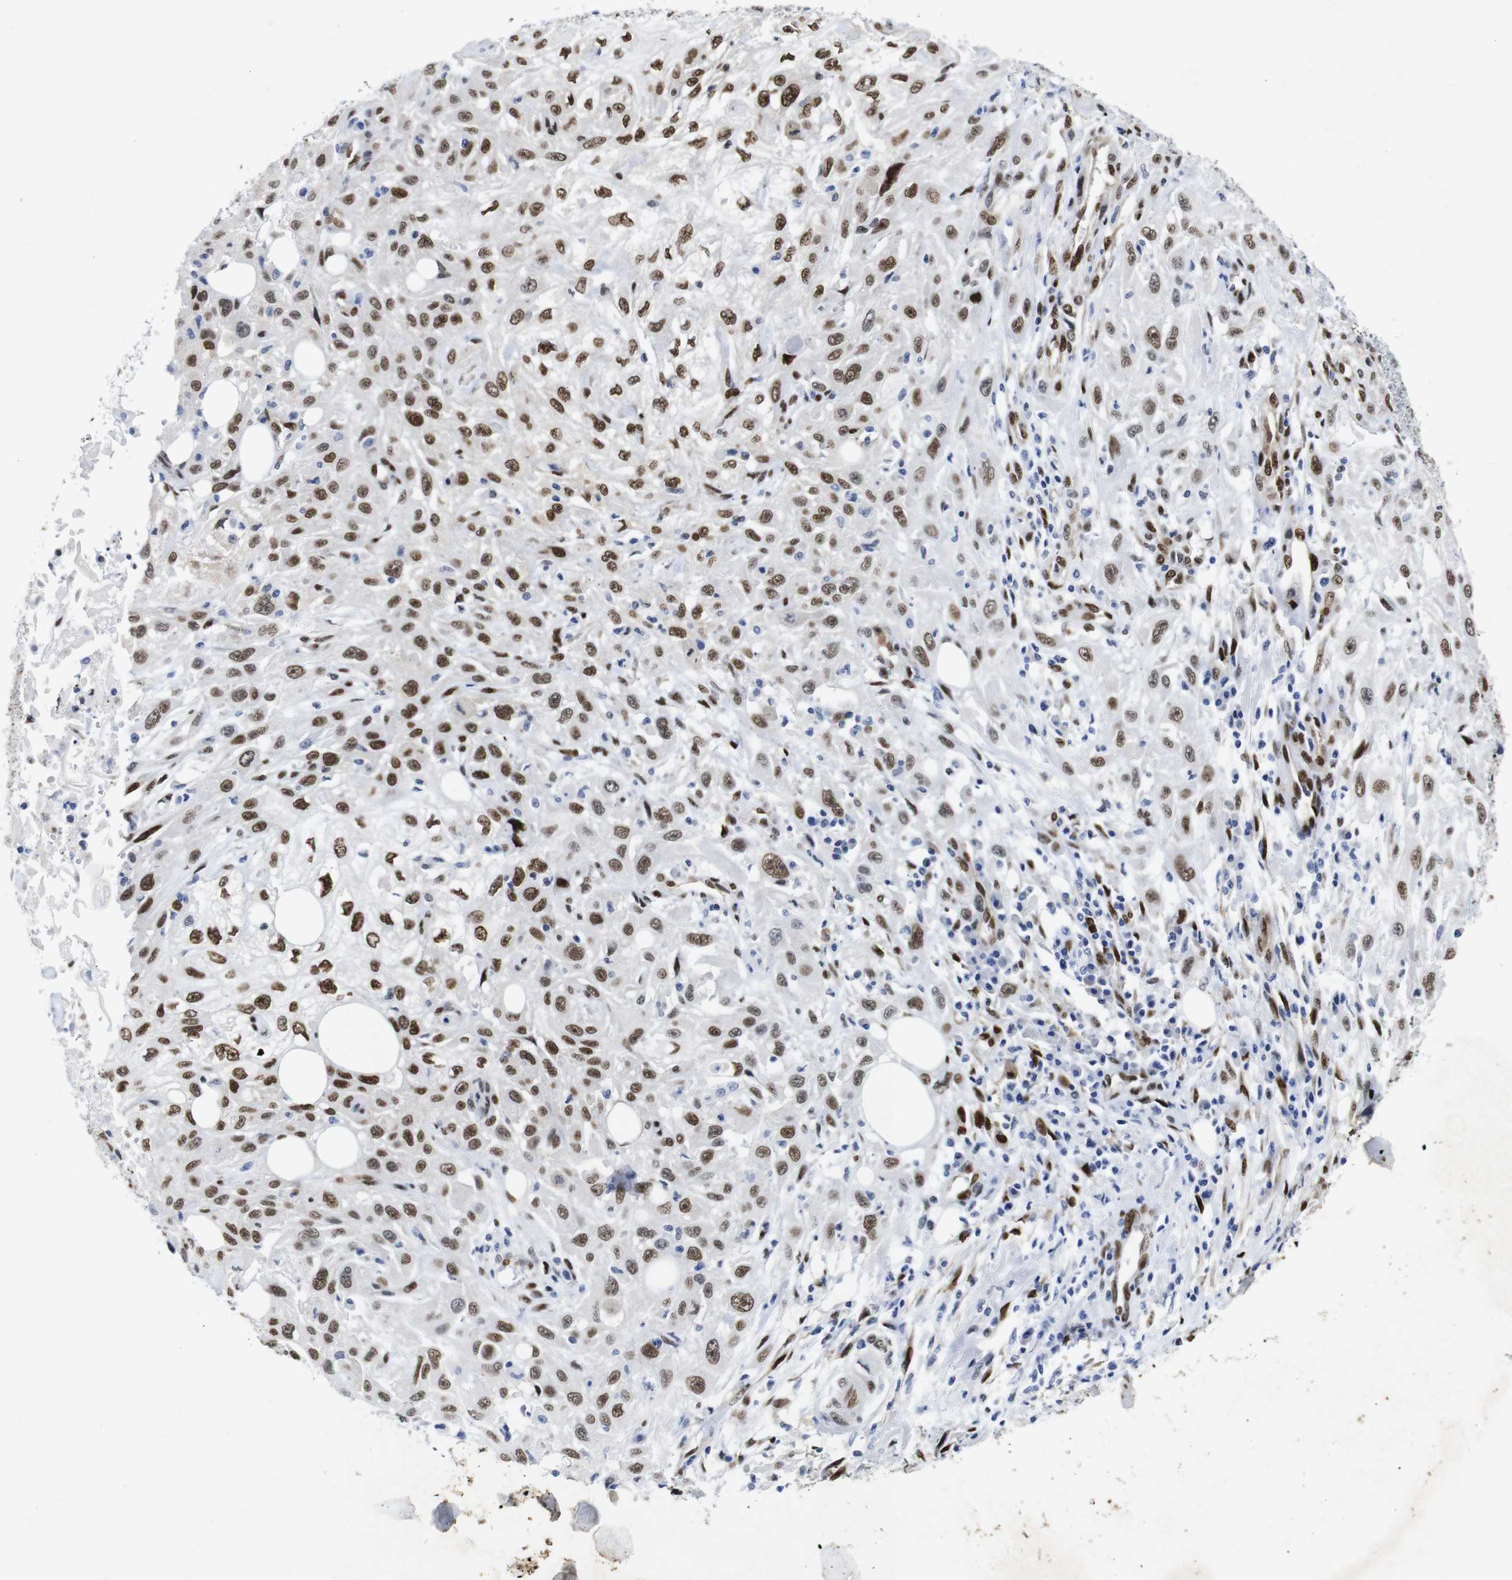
{"staining": {"intensity": "moderate", "quantity": ">75%", "location": "nuclear"}, "tissue": "skin cancer", "cell_type": "Tumor cells", "image_type": "cancer", "snomed": [{"axis": "morphology", "description": "Squamous cell carcinoma, NOS"}, {"axis": "topography", "description": "Skin"}], "caption": "Protein analysis of skin squamous cell carcinoma tissue demonstrates moderate nuclear staining in about >75% of tumor cells. The protein is stained brown, and the nuclei are stained in blue (DAB (3,3'-diaminobenzidine) IHC with brightfield microscopy, high magnification).", "gene": "FOSL2", "patient": {"sex": "male", "age": 75}}